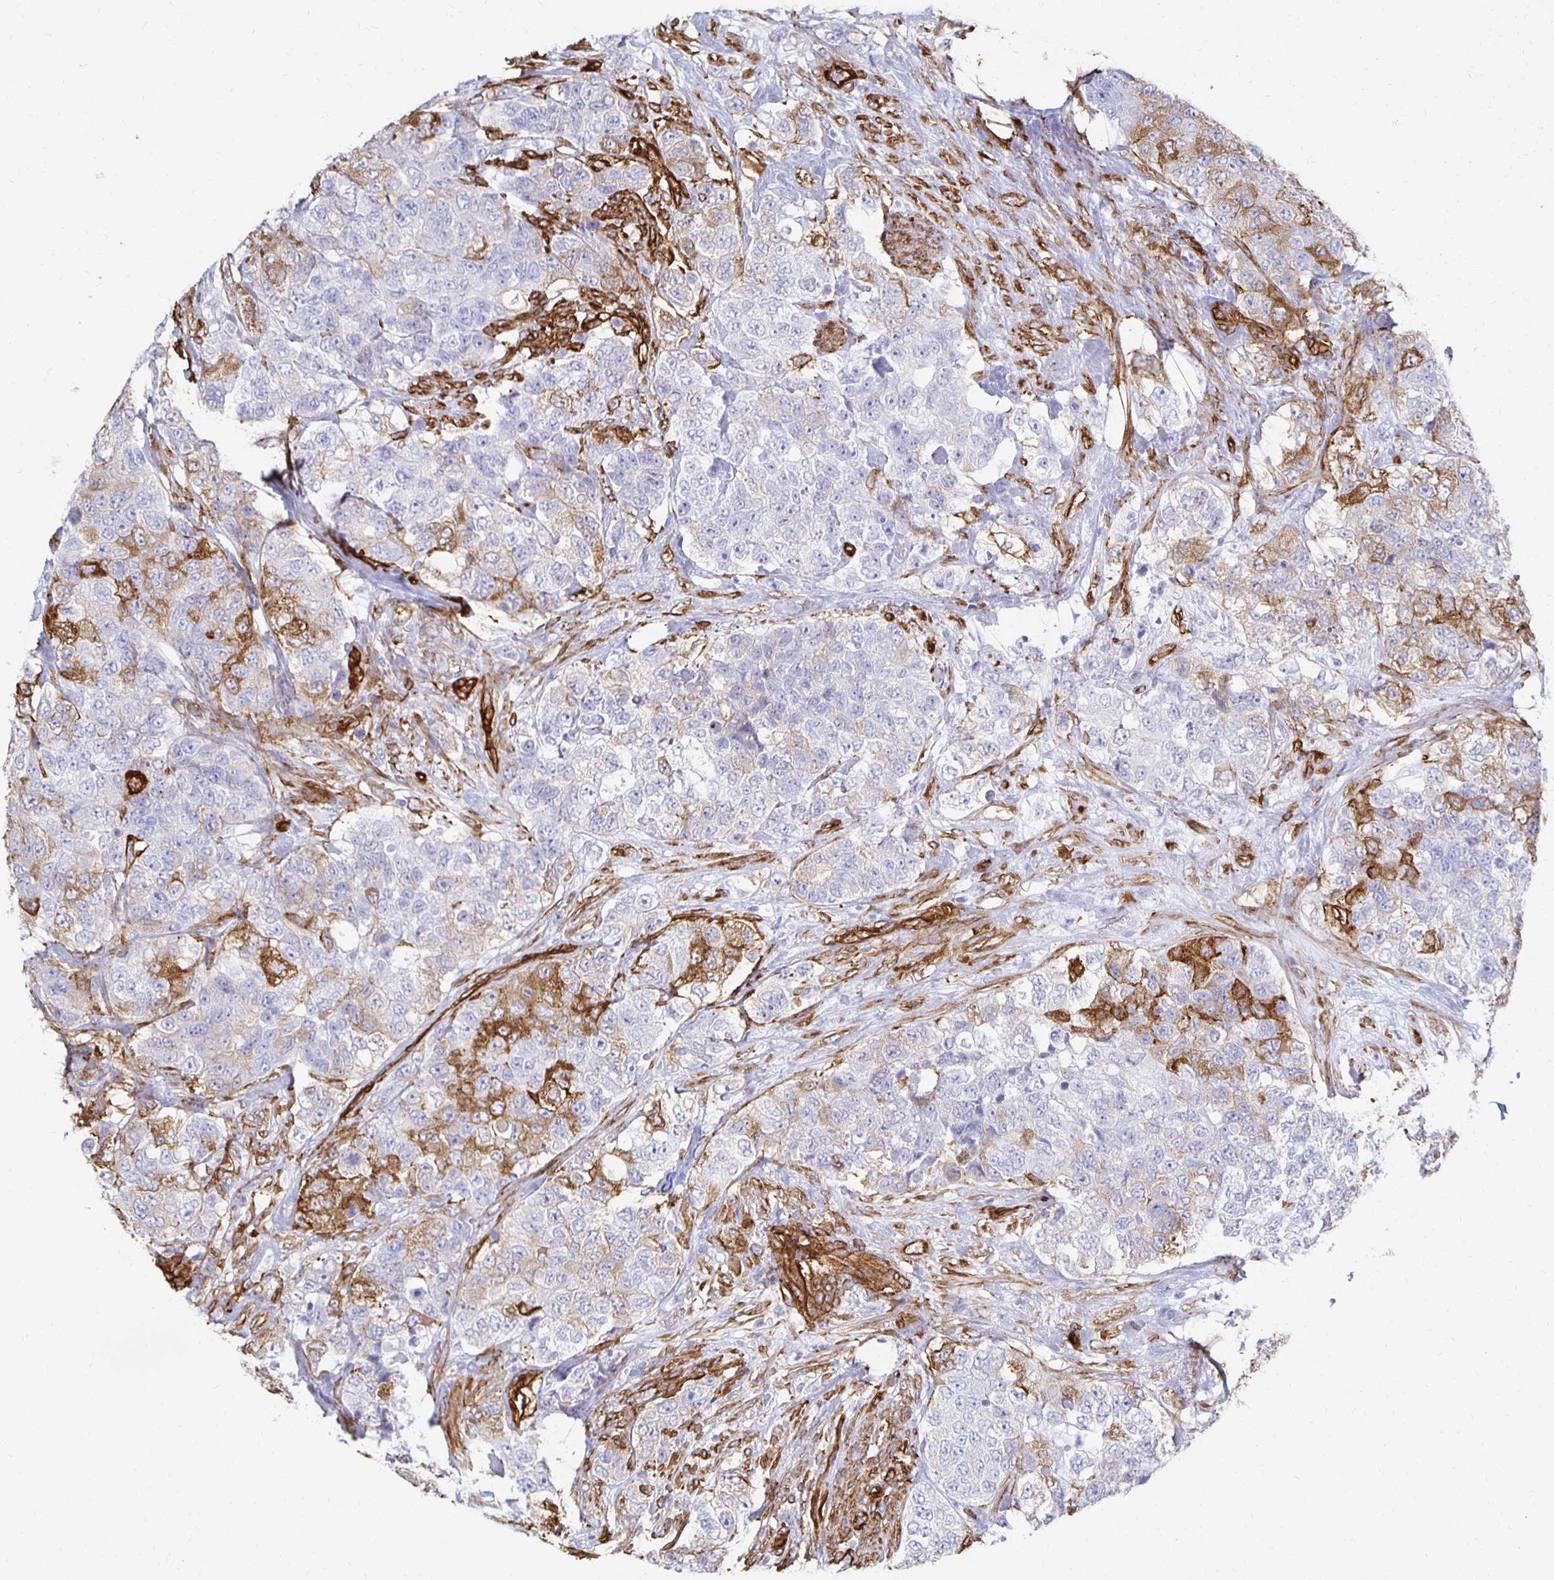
{"staining": {"intensity": "moderate", "quantity": "<25%", "location": "cytoplasmic/membranous"}, "tissue": "urothelial cancer", "cell_type": "Tumor cells", "image_type": "cancer", "snomed": [{"axis": "morphology", "description": "Urothelial carcinoma, High grade"}, {"axis": "topography", "description": "Urinary bladder"}], "caption": "There is low levels of moderate cytoplasmic/membranous positivity in tumor cells of urothelial carcinoma (high-grade), as demonstrated by immunohistochemical staining (brown color).", "gene": "VIPR2", "patient": {"sex": "female", "age": 78}}